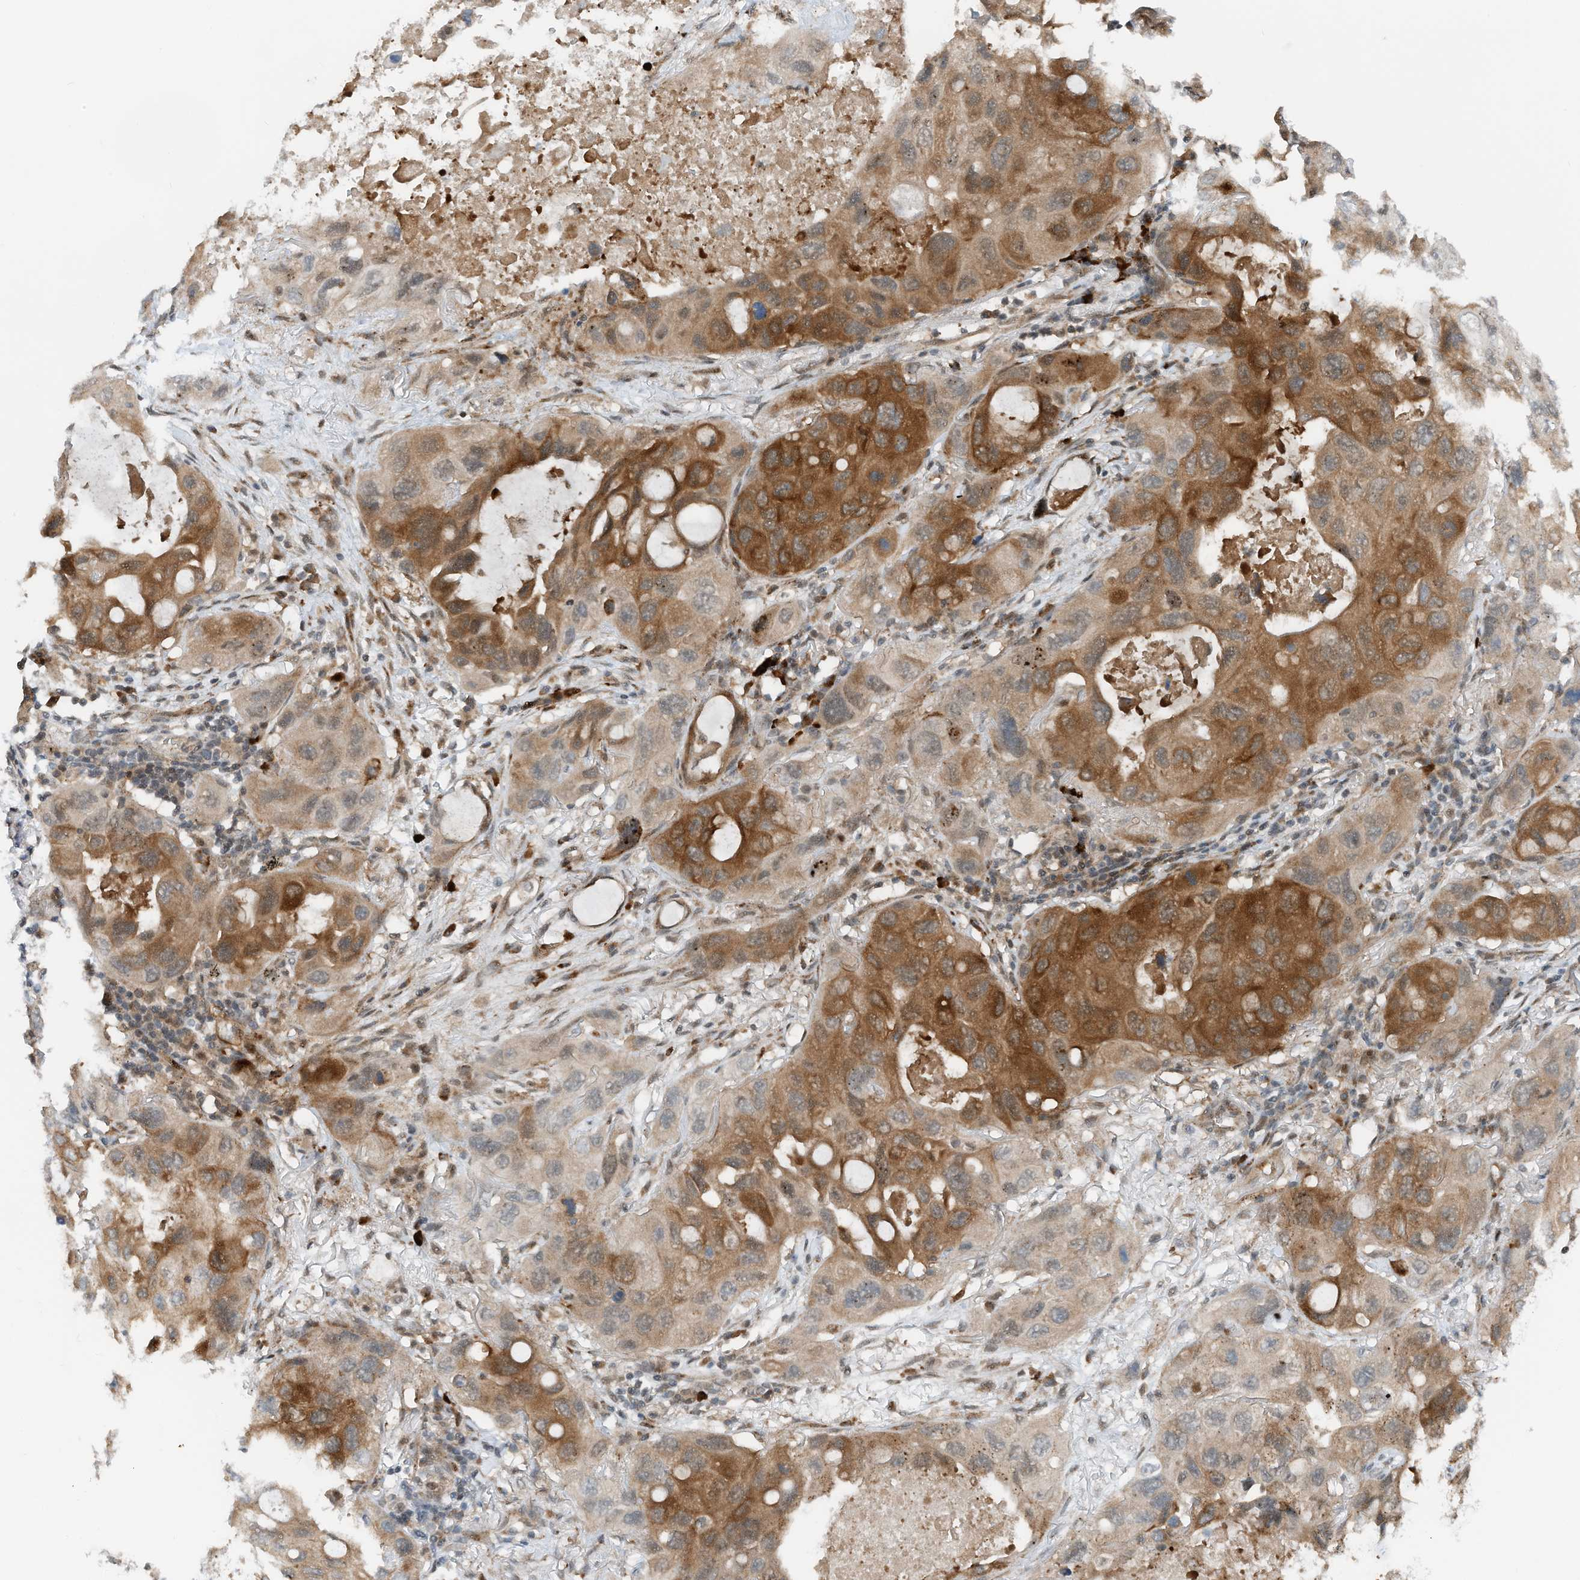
{"staining": {"intensity": "moderate", "quantity": ">75%", "location": "cytoplasmic/membranous"}, "tissue": "lung cancer", "cell_type": "Tumor cells", "image_type": "cancer", "snomed": [{"axis": "morphology", "description": "Squamous cell carcinoma, NOS"}, {"axis": "topography", "description": "Lung"}], "caption": "Lung cancer (squamous cell carcinoma) stained for a protein exhibits moderate cytoplasmic/membranous positivity in tumor cells. The staining was performed using DAB, with brown indicating positive protein expression. Nuclei are stained blue with hematoxylin.", "gene": "RMND1", "patient": {"sex": "female", "age": 73}}